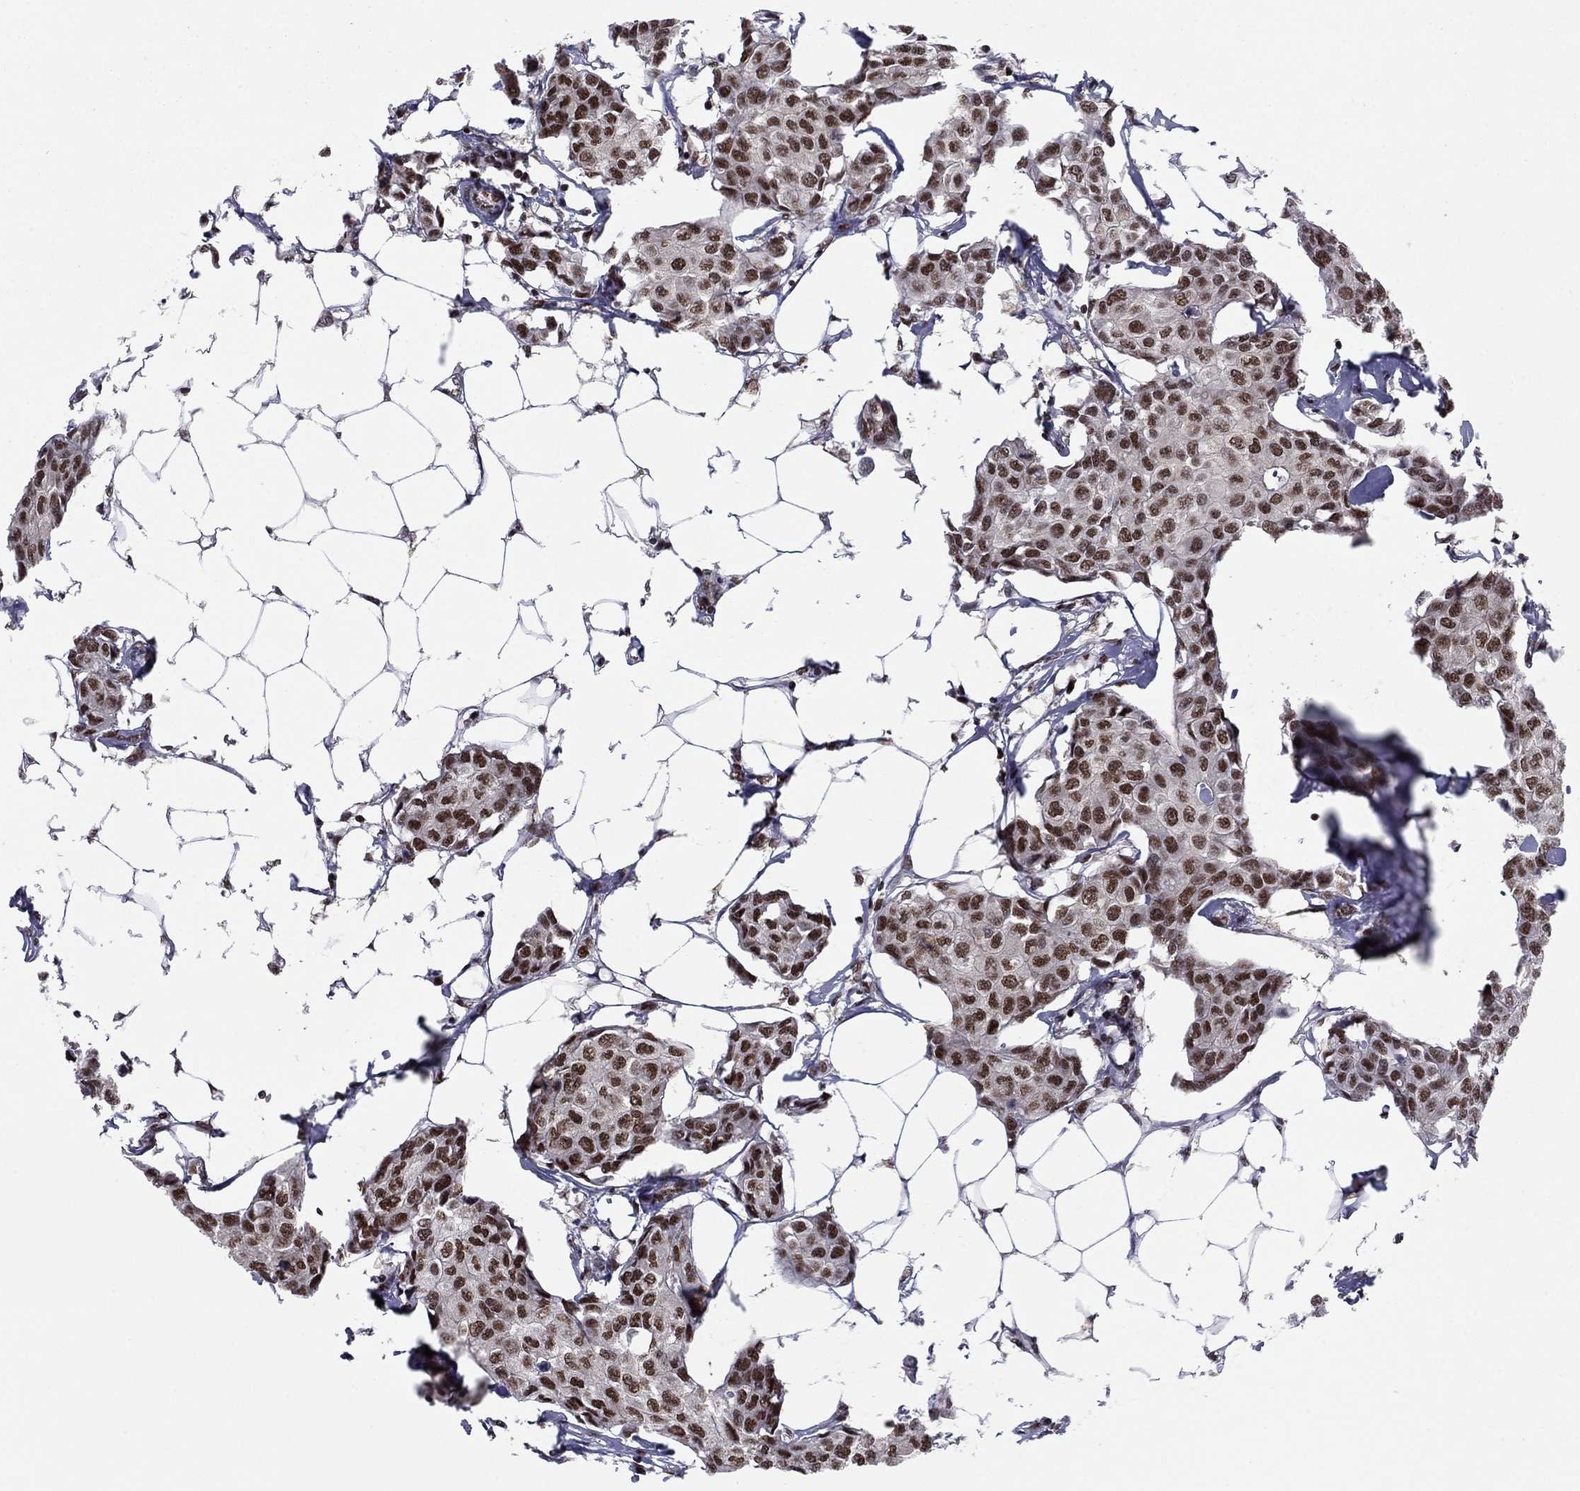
{"staining": {"intensity": "strong", "quantity": "25%-75%", "location": "nuclear"}, "tissue": "breast cancer", "cell_type": "Tumor cells", "image_type": "cancer", "snomed": [{"axis": "morphology", "description": "Duct carcinoma"}, {"axis": "topography", "description": "Breast"}], "caption": "This micrograph exhibits breast cancer stained with immunohistochemistry (IHC) to label a protein in brown. The nuclear of tumor cells show strong positivity for the protein. Nuclei are counter-stained blue.", "gene": "USP54", "patient": {"sex": "female", "age": 80}}